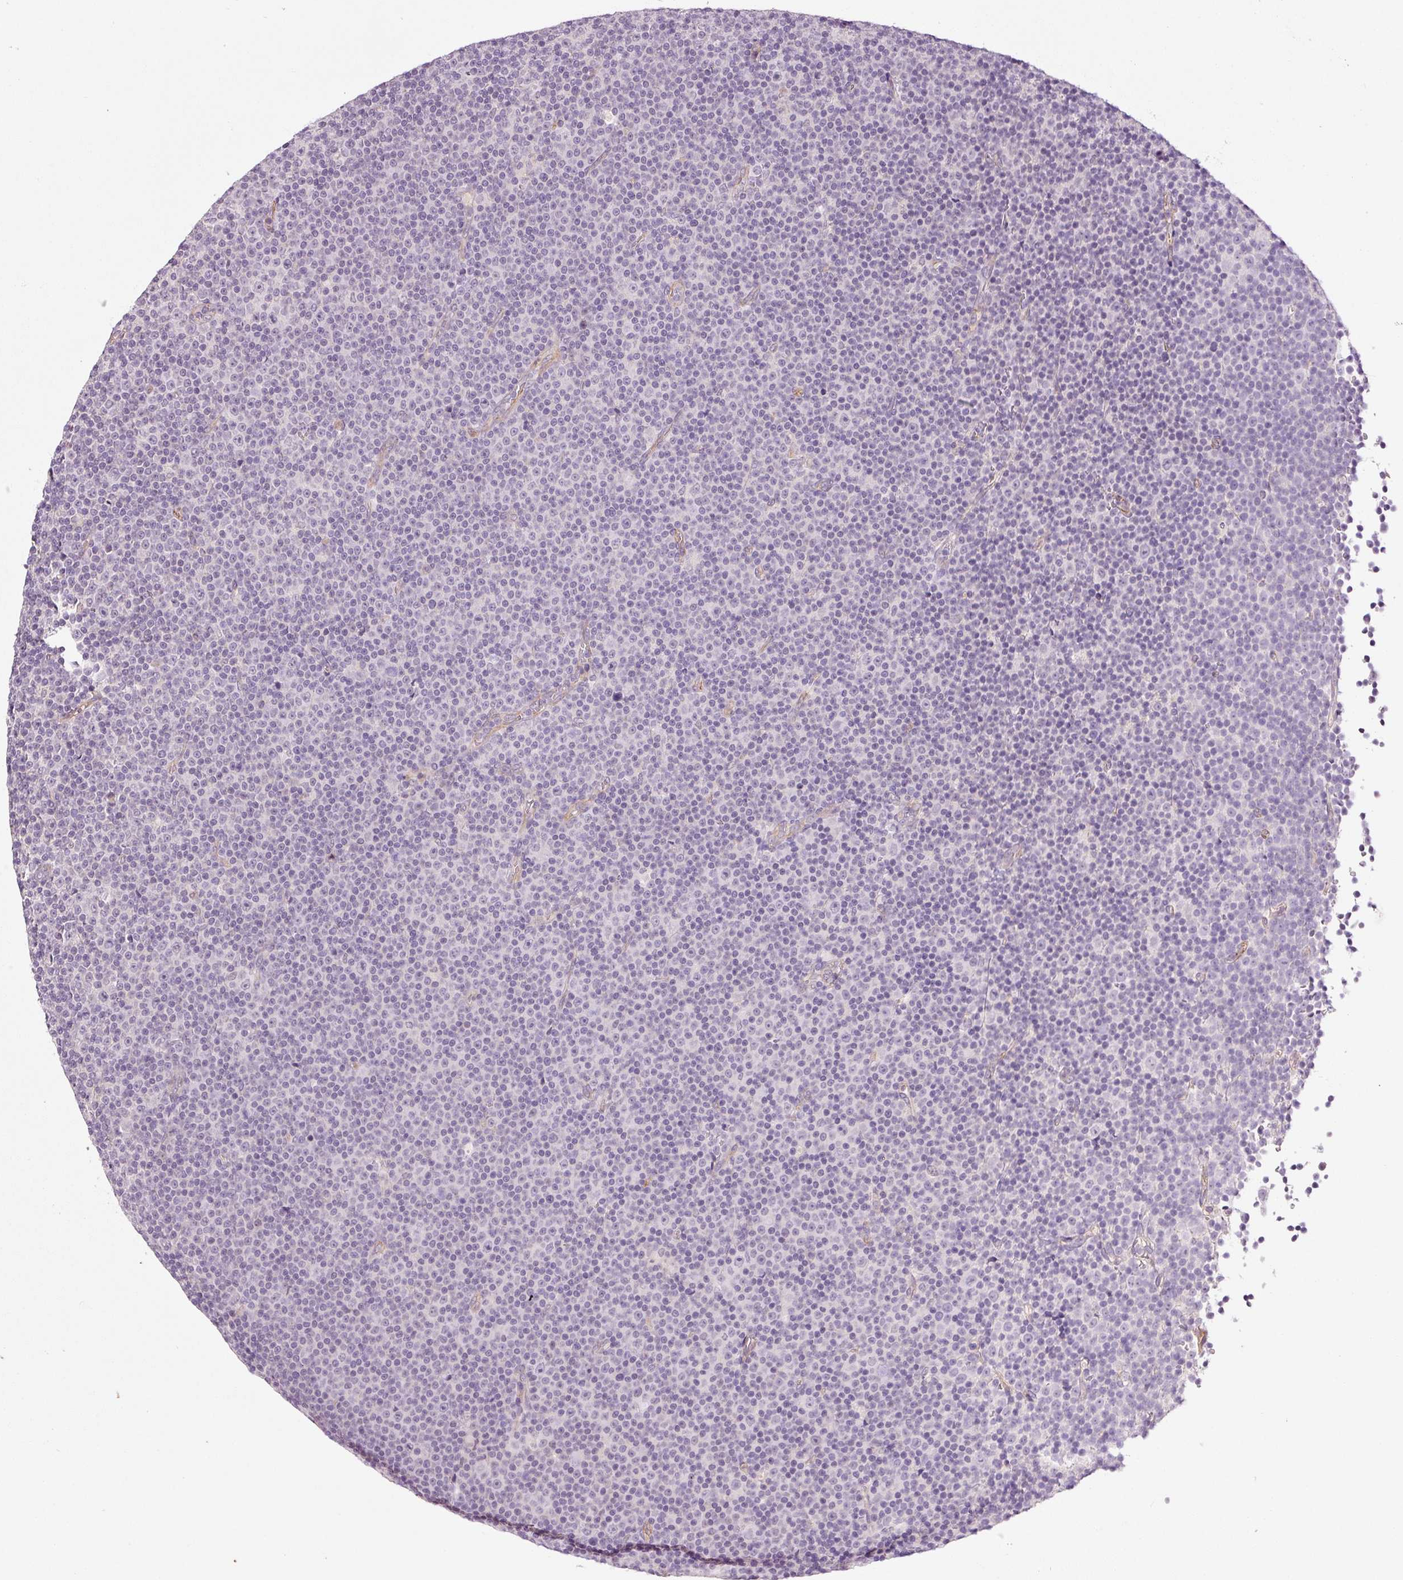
{"staining": {"intensity": "negative", "quantity": "none", "location": "none"}, "tissue": "lymphoma", "cell_type": "Tumor cells", "image_type": "cancer", "snomed": [{"axis": "morphology", "description": "Malignant lymphoma, non-Hodgkin's type, Low grade"}, {"axis": "topography", "description": "Lymph node"}], "caption": "Immunohistochemistry (IHC) photomicrograph of neoplastic tissue: human lymphoma stained with DAB reveals no significant protein staining in tumor cells.", "gene": "ABCB4", "patient": {"sex": "female", "age": 67}}